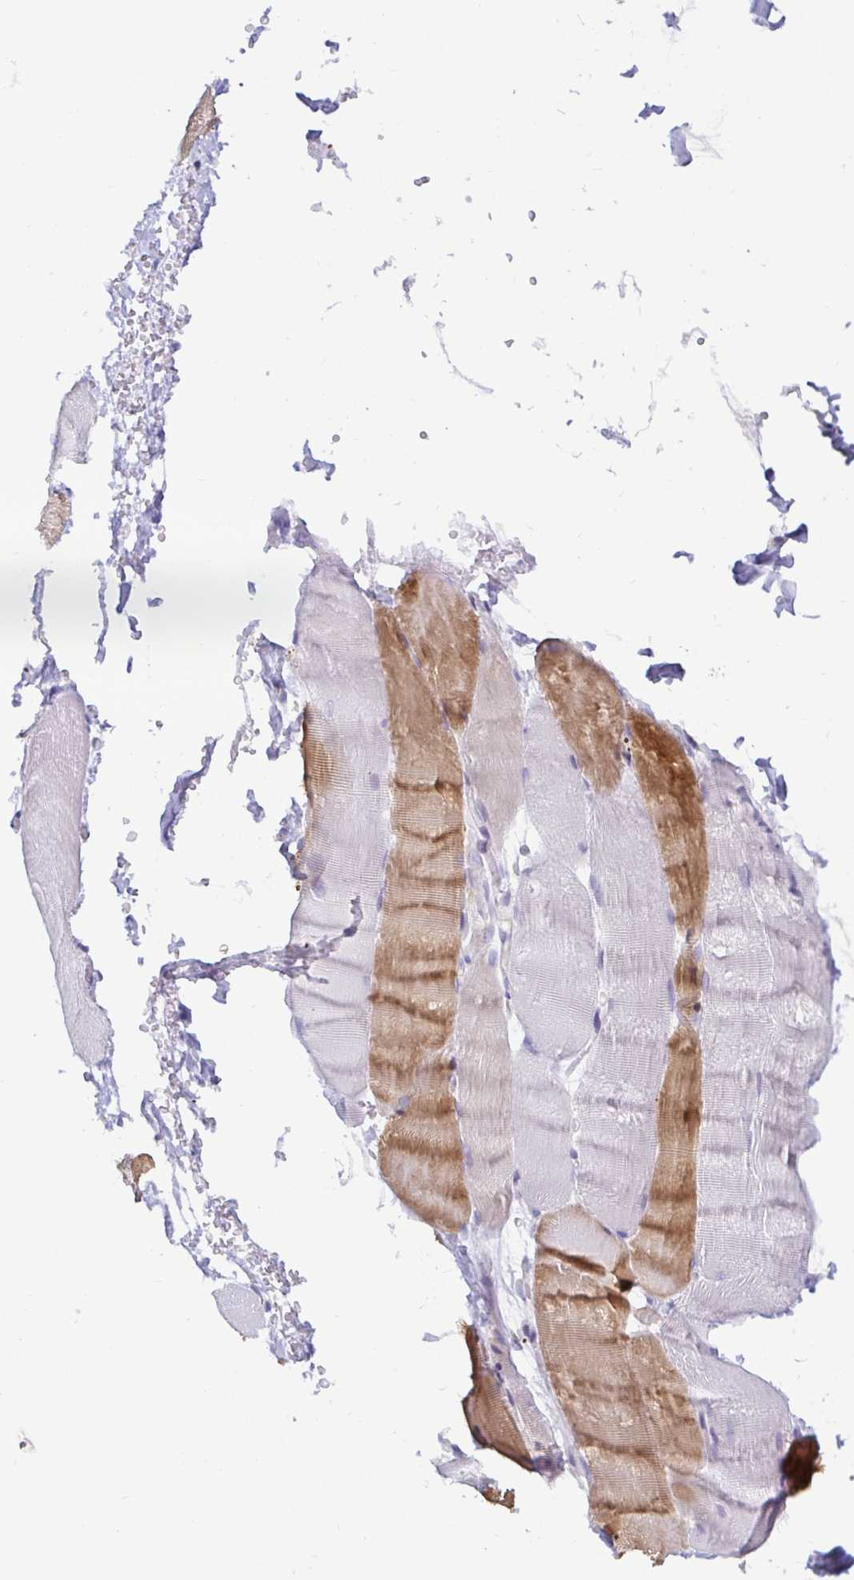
{"staining": {"intensity": "moderate", "quantity": "<25%", "location": "cytoplasmic/membranous"}, "tissue": "skeletal muscle", "cell_type": "Myocytes", "image_type": "normal", "snomed": [{"axis": "morphology", "description": "Normal tissue, NOS"}, {"axis": "topography", "description": "Skeletal muscle"}], "caption": "About <25% of myocytes in benign human skeletal muscle demonstrate moderate cytoplasmic/membranous protein staining as visualized by brown immunohistochemical staining.", "gene": "SPAG4", "patient": {"sex": "female", "age": 37}}